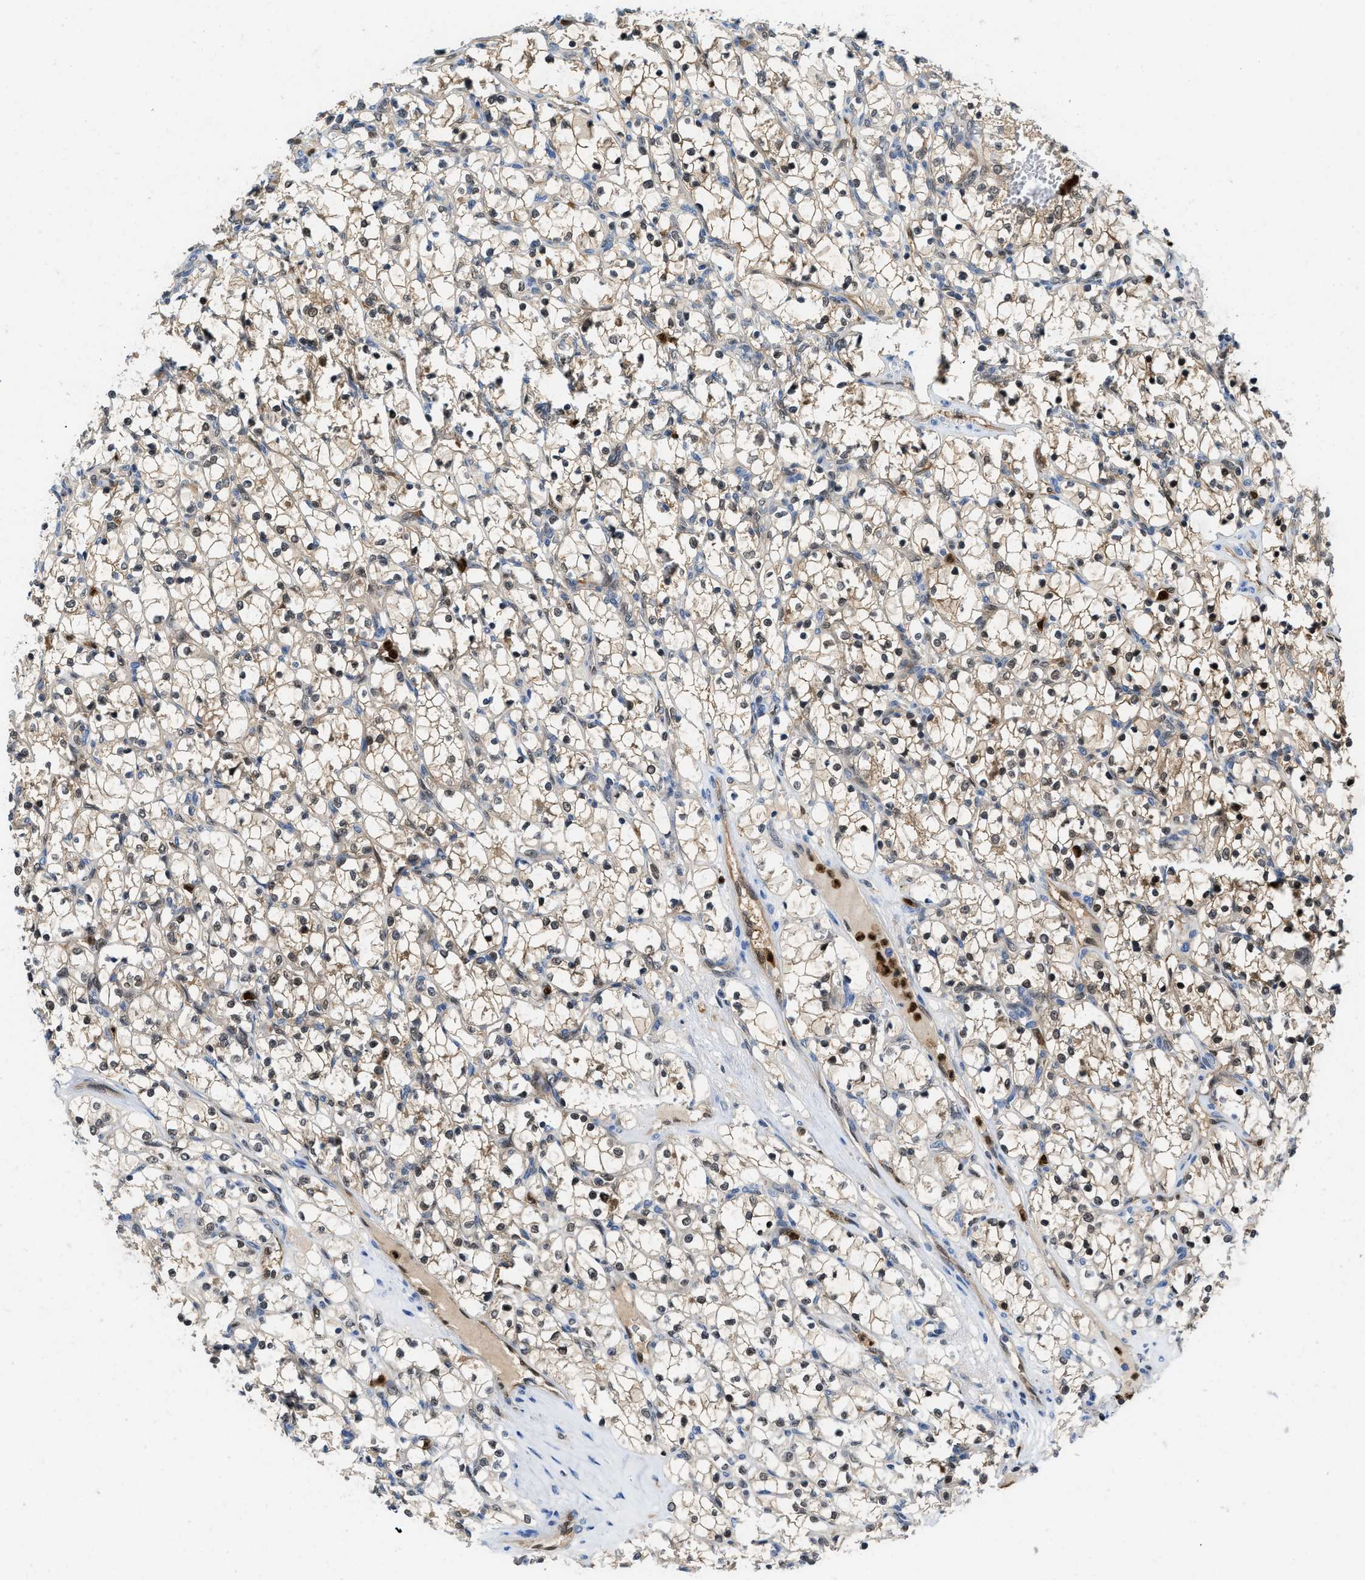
{"staining": {"intensity": "strong", "quantity": ">75%", "location": "nuclear"}, "tissue": "renal cancer", "cell_type": "Tumor cells", "image_type": "cancer", "snomed": [{"axis": "morphology", "description": "Adenocarcinoma, NOS"}, {"axis": "topography", "description": "Kidney"}], "caption": "The micrograph shows a brown stain indicating the presence of a protein in the nuclear of tumor cells in adenocarcinoma (renal).", "gene": "LTA4H", "patient": {"sex": "female", "age": 69}}